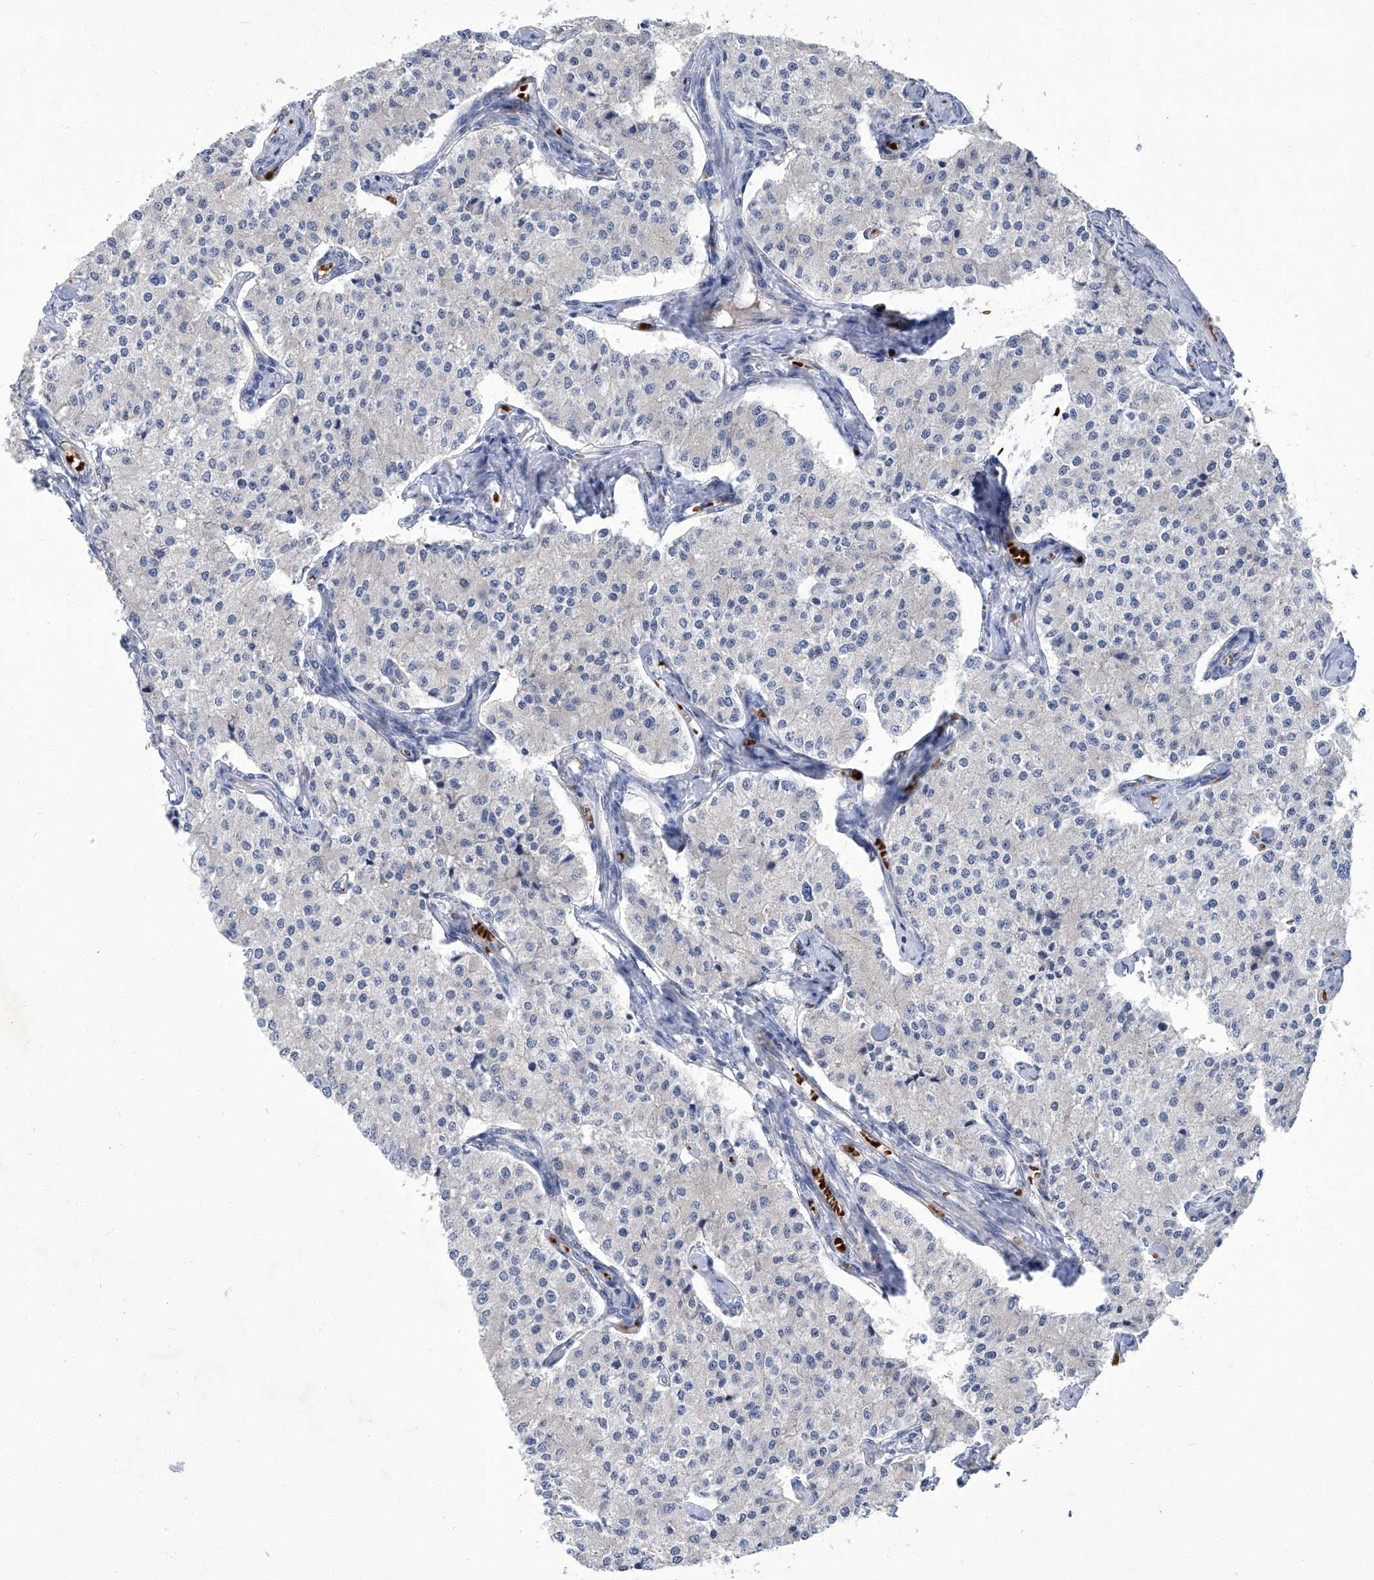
{"staining": {"intensity": "negative", "quantity": "none", "location": "none"}, "tissue": "carcinoid", "cell_type": "Tumor cells", "image_type": "cancer", "snomed": [{"axis": "morphology", "description": "Carcinoid, malignant, NOS"}, {"axis": "topography", "description": "Colon"}], "caption": "Tumor cells show no significant expression in carcinoid.", "gene": "PARD3", "patient": {"sex": "female", "age": 52}}